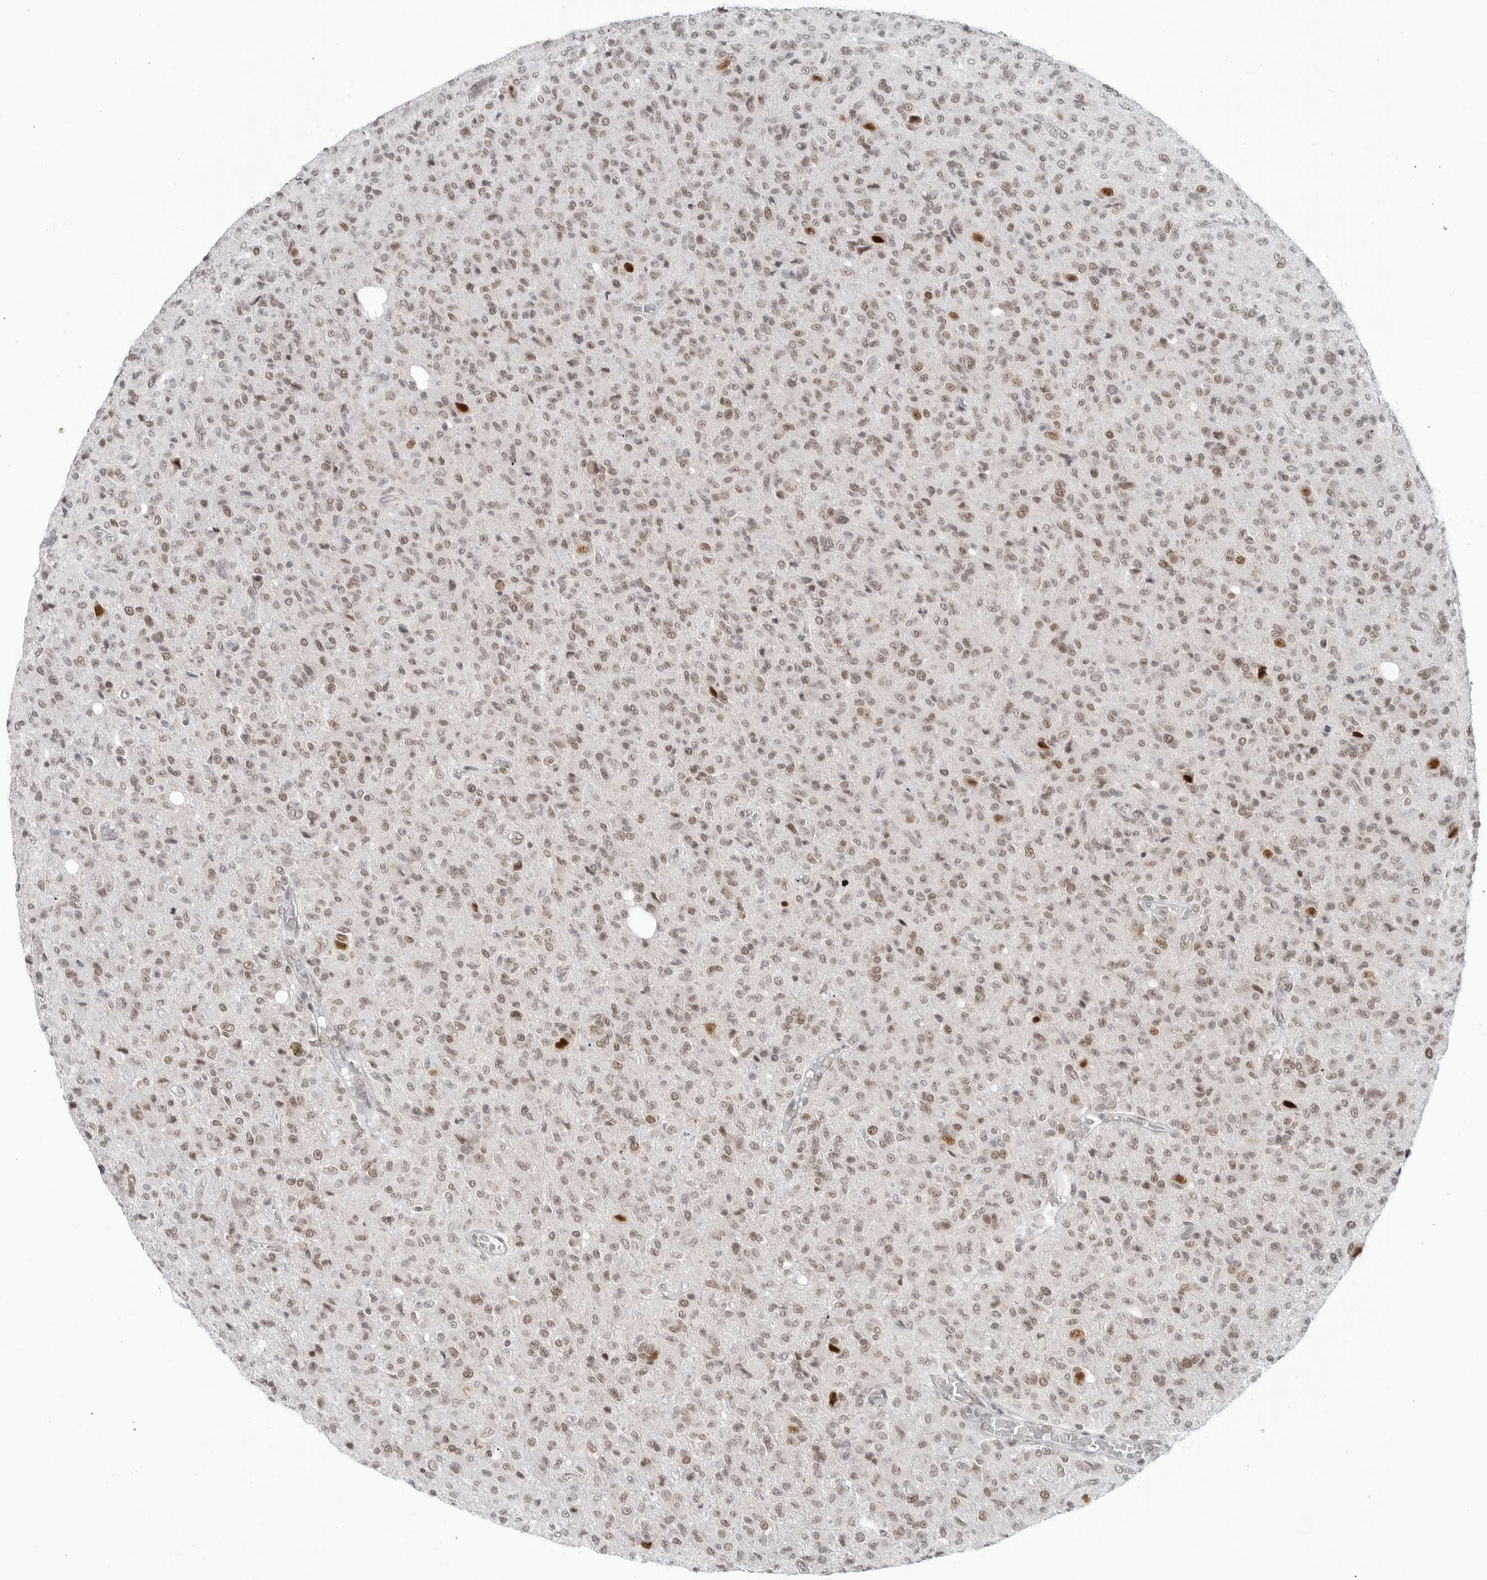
{"staining": {"intensity": "moderate", "quantity": "25%-75%", "location": "nuclear"}, "tissue": "glioma", "cell_type": "Tumor cells", "image_type": "cancer", "snomed": [{"axis": "morphology", "description": "Glioma, malignant, High grade"}, {"axis": "topography", "description": "Brain"}], "caption": "Immunohistochemistry (DAB) staining of human malignant glioma (high-grade) displays moderate nuclear protein expression in about 25%-75% of tumor cells. The protein is shown in brown color, while the nuclei are stained blue.", "gene": "FOXK2", "patient": {"sex": "female", "age": 57}}